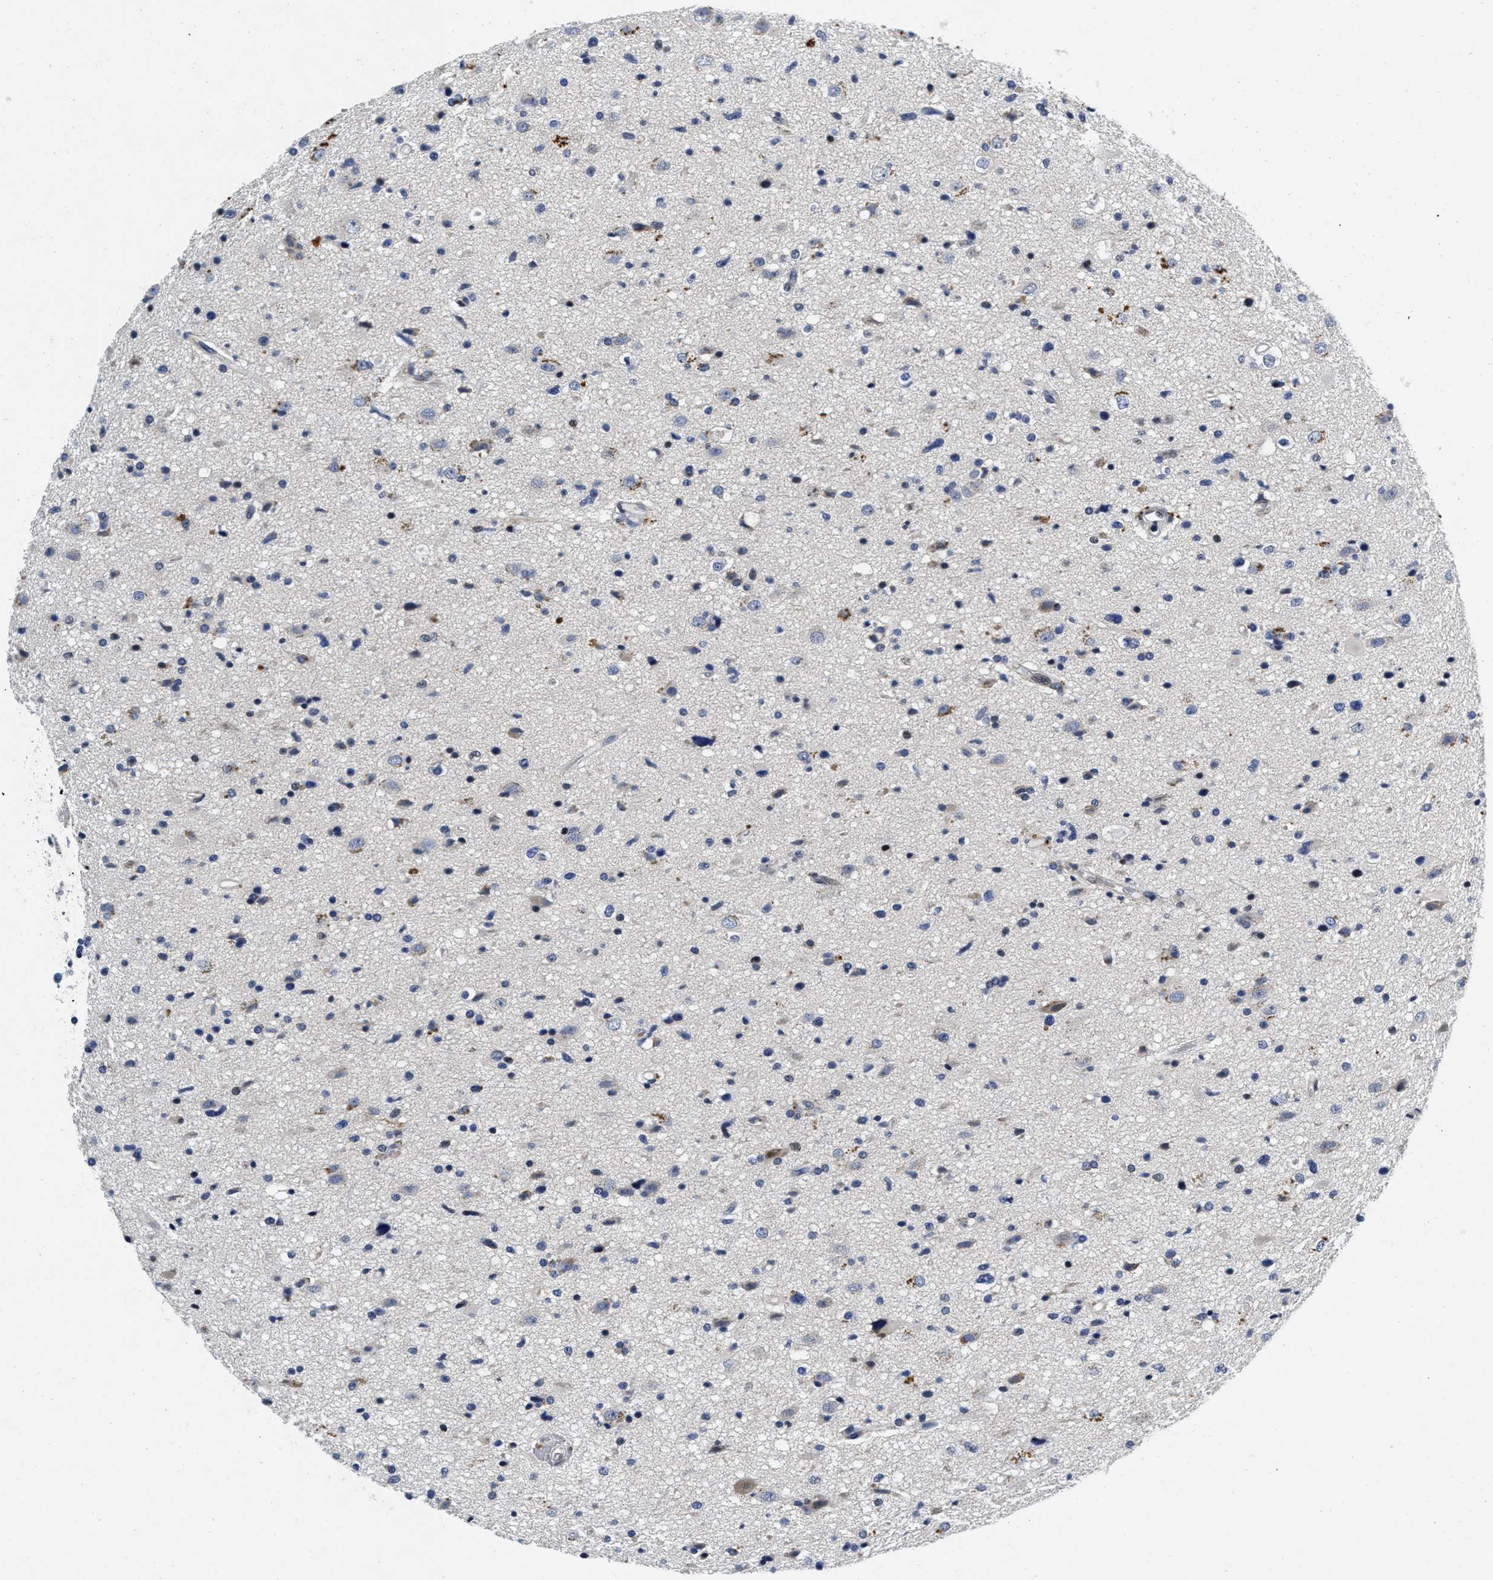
{"staining": {"intensity": "negative", "quantity": "none", "location": "none"}, "tissue": "glioma", "cell_type": "Tumor cells", "image_type": "cancer", "snomed": [{"axis": "morphology", "description": "Glioma, malignant, High grade"}, {"axis": "topography", "description": "Brain"}], "caption": "IHC of human glioma displays no staining in tumor cells.", "gene": "LAD1", "patient": {"sex": "male", "age": 33}}